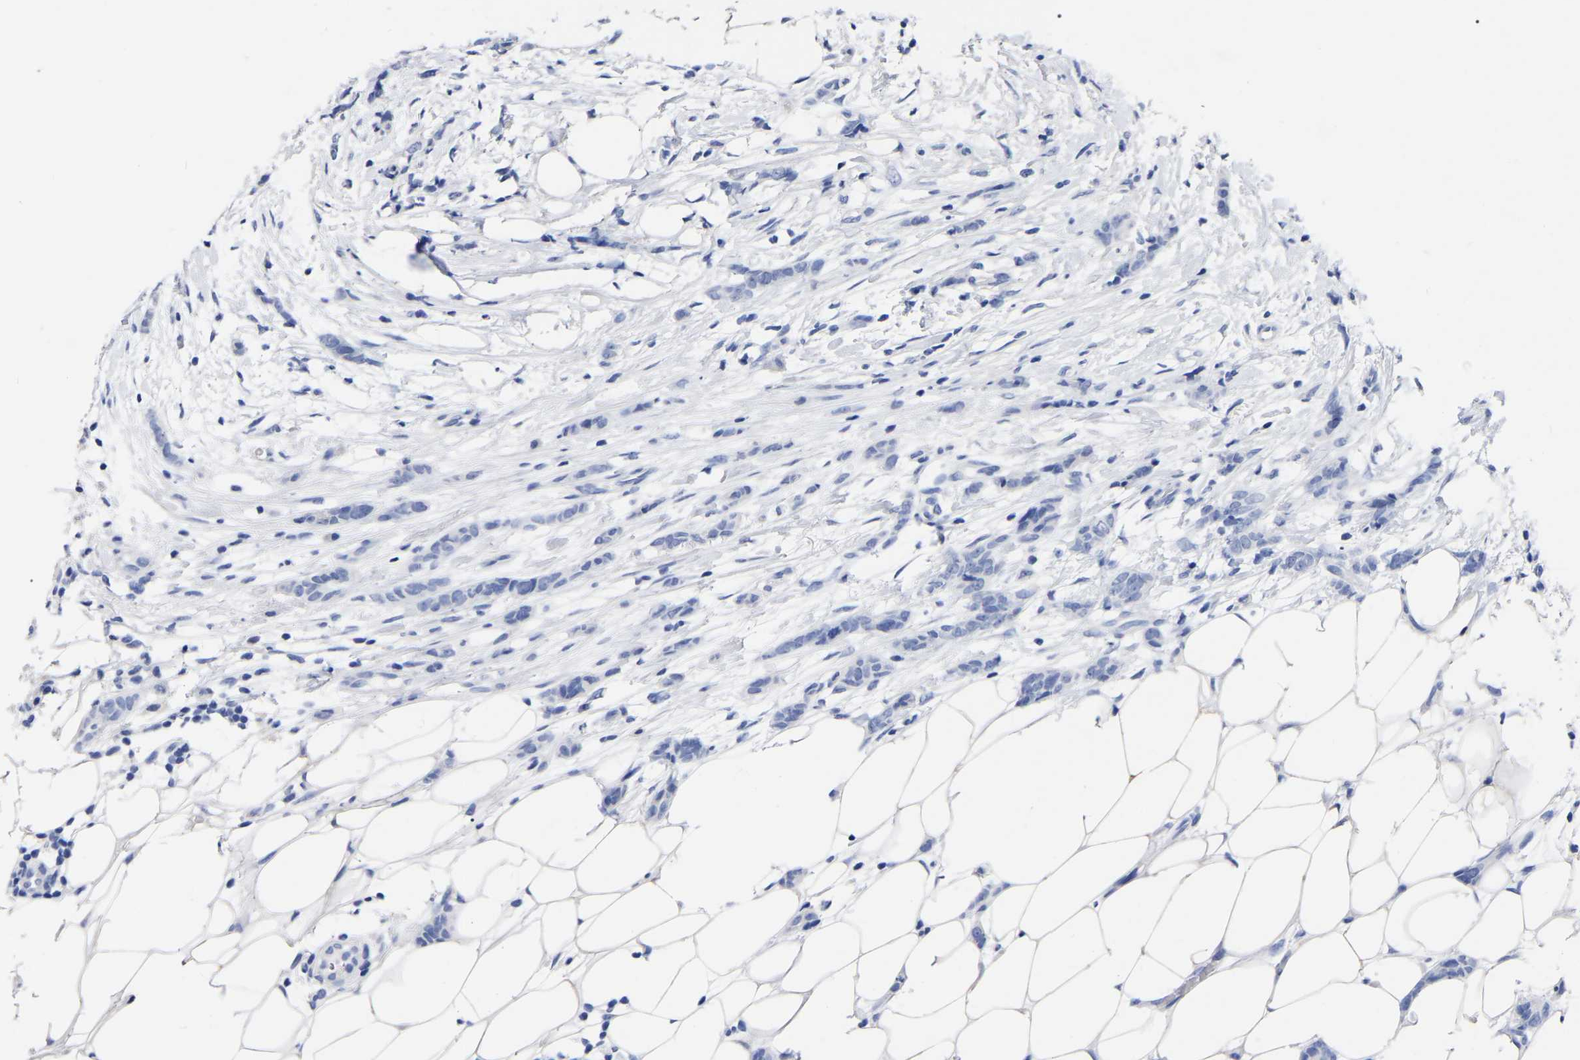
{"staining": {"intensity": "negative", "quantity": "none", "location": "none"}, "tissue": "breast cancer", "cell_type": "Tumor cells", "image_type": "cancer", "snomed": [{"axis": "morphology", "description": "Lobular carcinoma"}, {"axis": "topography", "description": "Skin"}, {"axis": "topography", "description": "Breast"}], "caption": "An IHC histopathology image of lobular carcinoma (breast) is shown. There is no staining in tumor cells of lobular carcinoma (breast).", "gene": "ANXA13", "patient": {"sex": "female", "age": 46}}